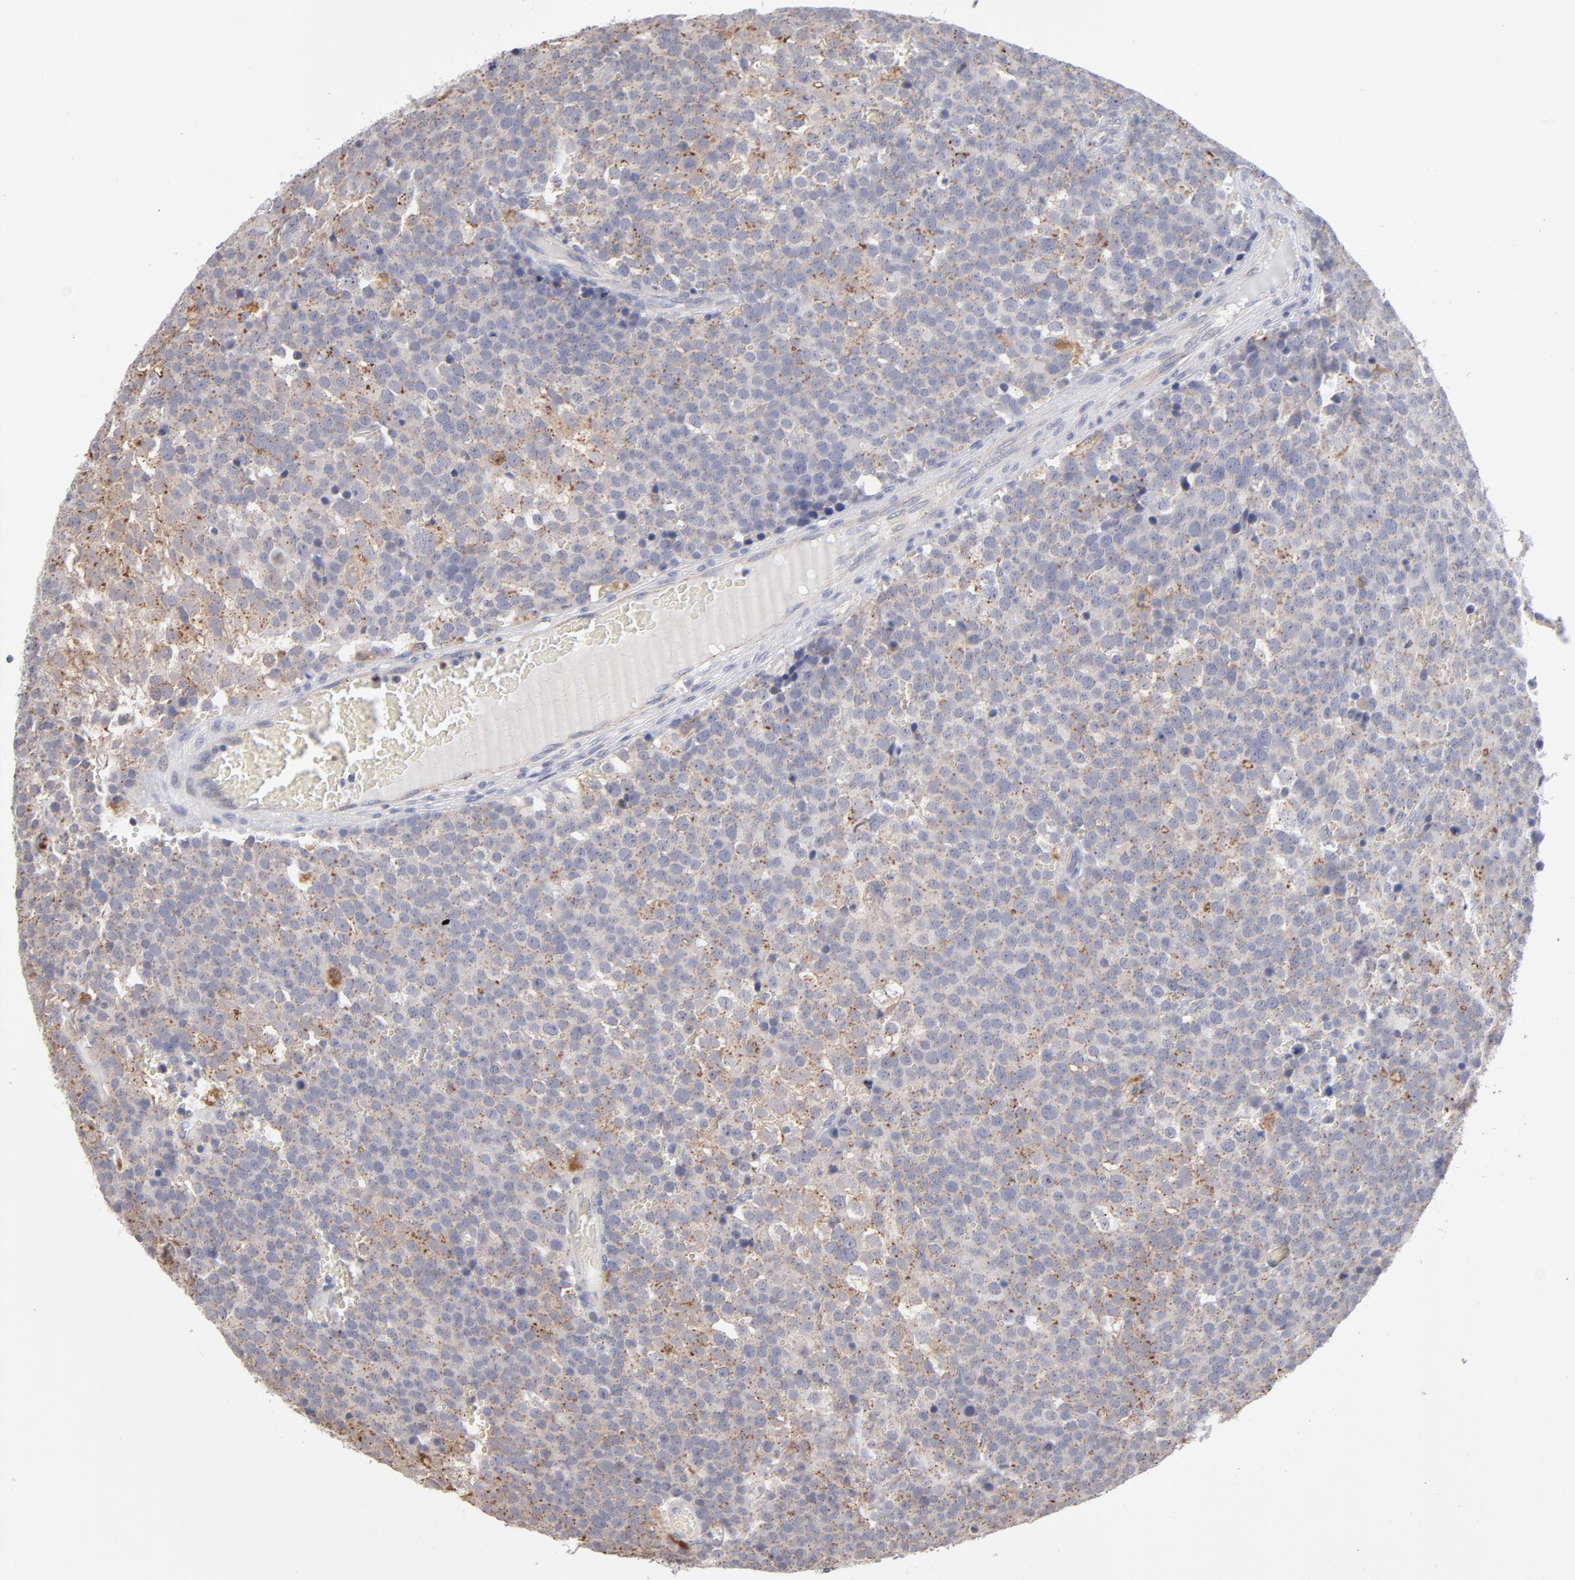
{"staining": {"intensity": "weak", "quantity": ">75%", "location": "cytoplasmic/membranous"}, "tissue": "testis cancer", "cell_type": "Tumor cells", "image_type": "cancer", "snomed": [{"axis": "morphology", "description": "Seminoma, NOS"}, {"axis": "topography", "description": "Testis"}], "caption": "Tumor cells demonstrate low levels of weak cytoplasmic/membranous staining in approximately >75% of cells in human testis cancer (seminoma).", "gene": "RRAGB", "patient": {"sex": "male", "age": 71}}